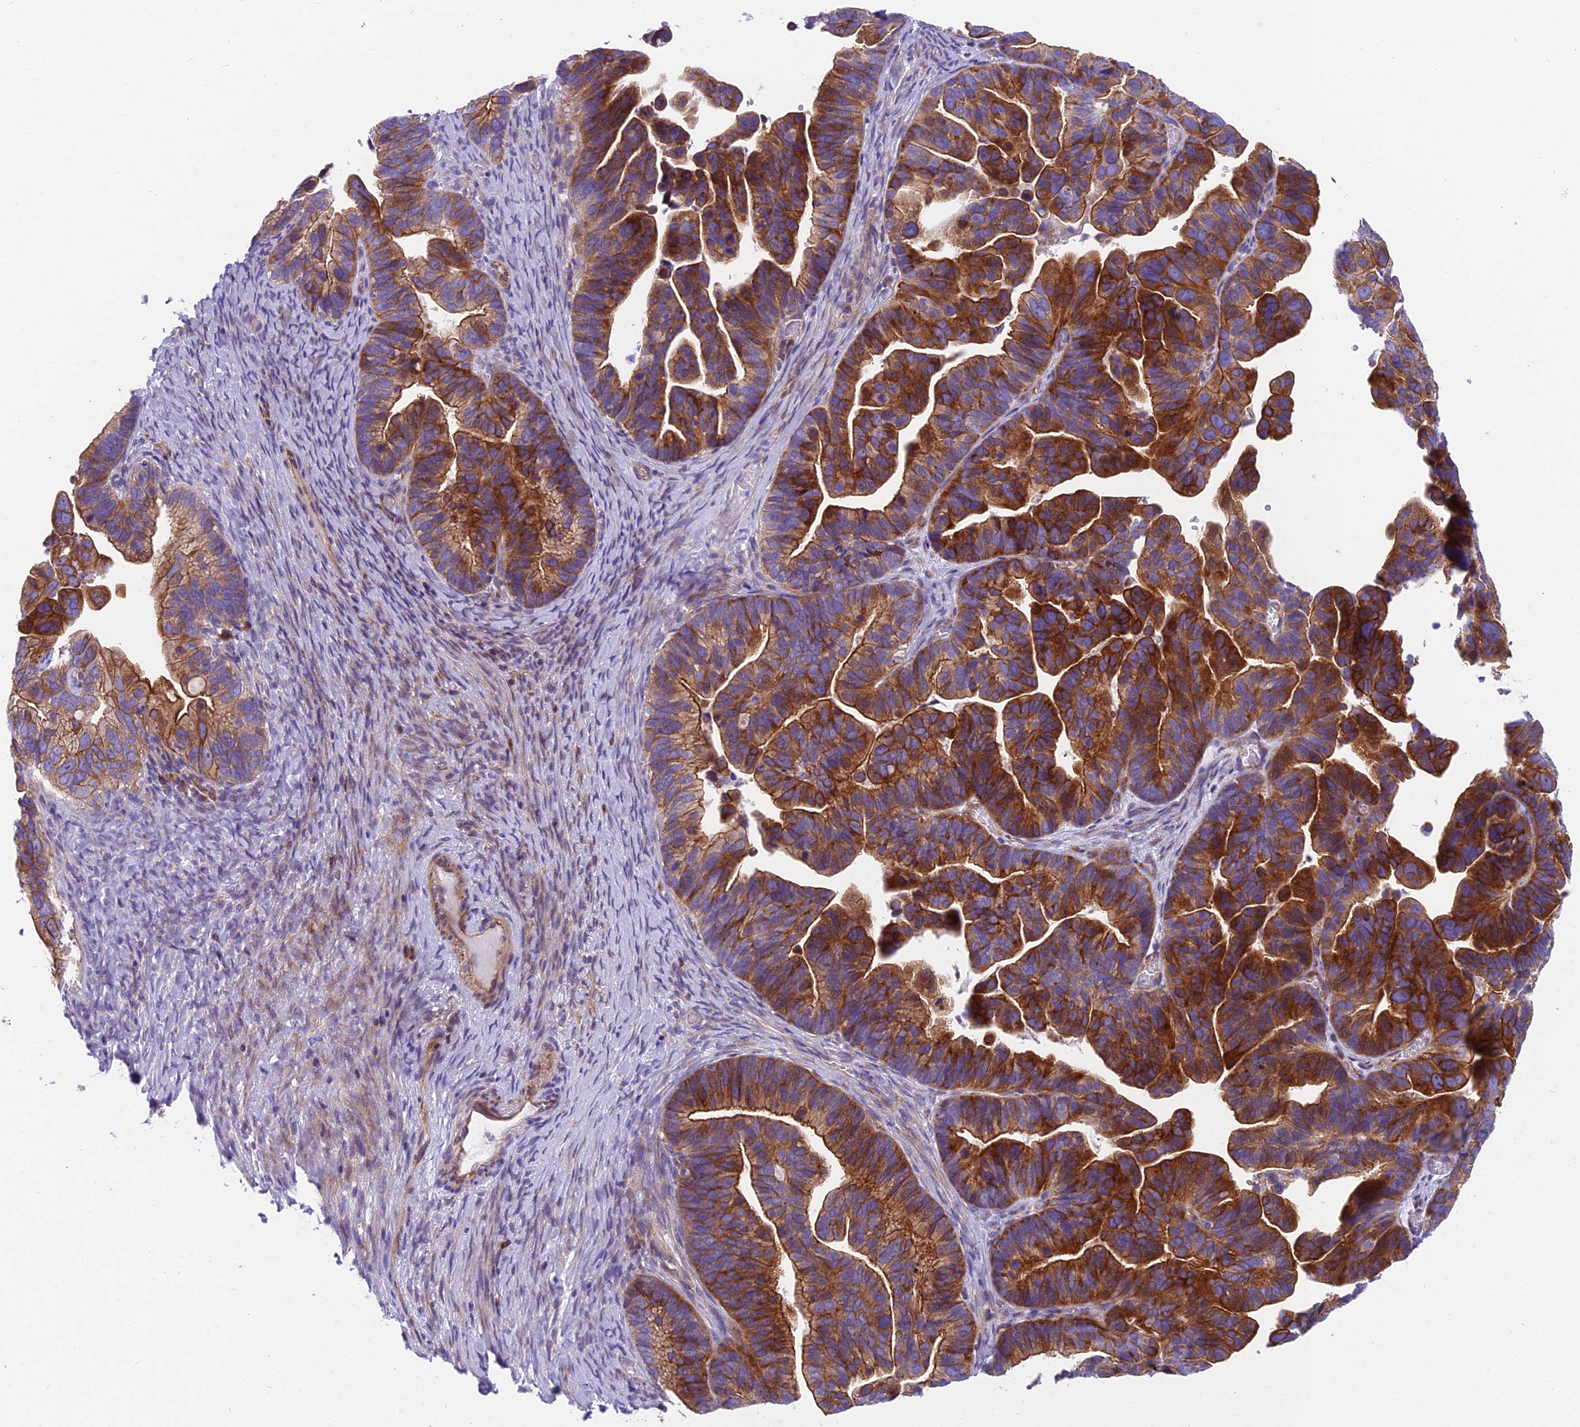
{"staining": {"intensity": "strong", "quantity": ">75%", "location": "cytoplasmic/membranous"}, "tissue": "ovarian cancer", "cell_type": "Tumor cells", "image_type": "cancer", "snomed": [{"axis": "morphology", "description": "Cystadenocarcinoma, serous, NOS"}, {"axis": "topography", "description": "Ovary"}], "caption": "DAB immunohistochemical staining of human ovarian cancer (serous cystadenocarcinoma) demonstrates strong cytoplasmic/membranous protein expression in about >75% of tumor cells.", "gene": "MVB12A", "patient": {"sex": "female", "age": 56}}